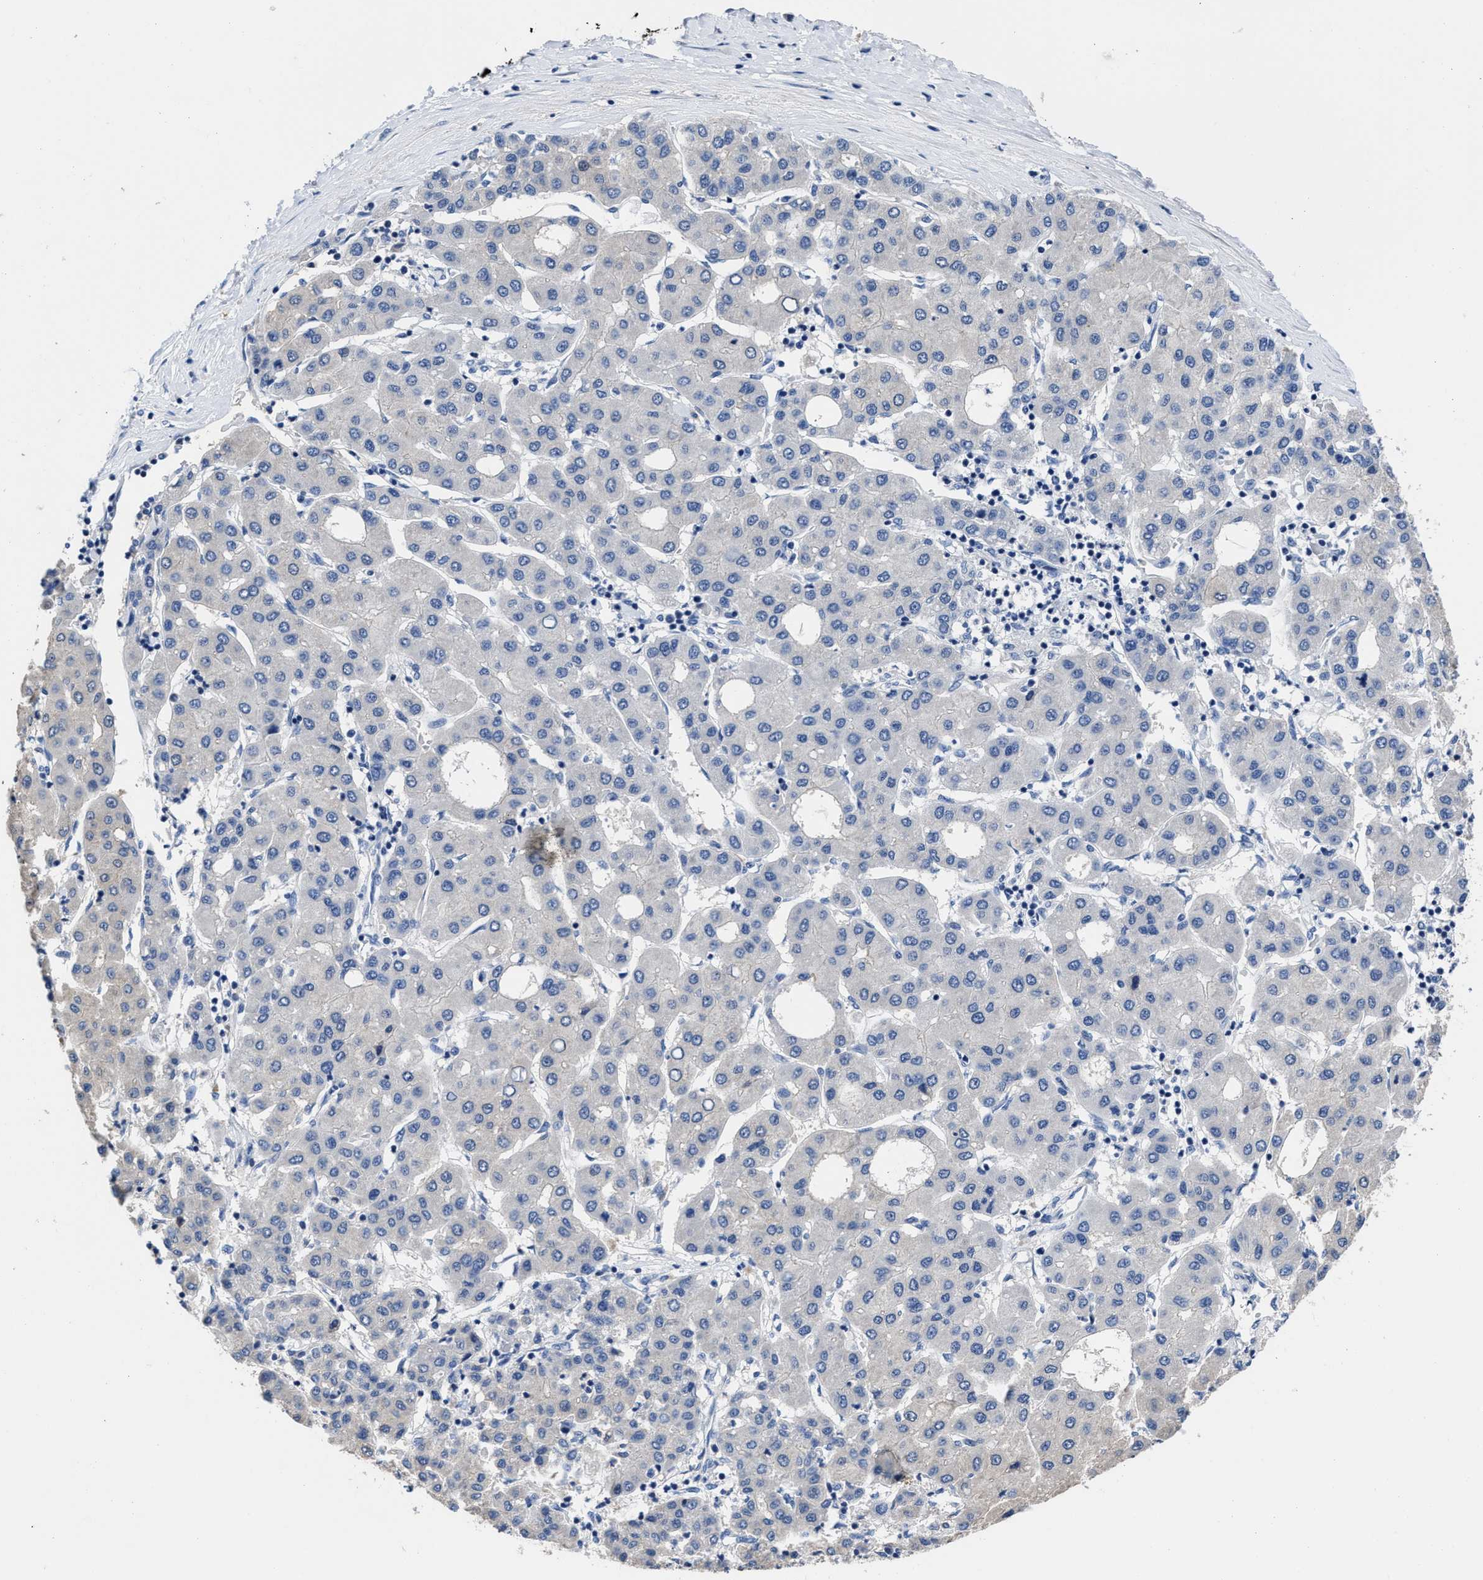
{"staining": {"intensity": "negative", "quantity": "none", "location": "none"}, "tissue": "liver cancer", "cell_type": "Tumor cells", "image_type": "cancer", "snomed": [{"axis": "morphology", "description": "Carcinoma, Hepatocellular, NOS"}, {"axis": "topography", "description": "Liver"}], "caption": "High power microscopy photomicrograph of an immunohistochemistry (IHC) photomicrograph of liver hepatocellular carcinoma, revealing no significant staining in tumor cells.", "gene": "HOOK1", "patient": {"sex": "male", "age": 65}}